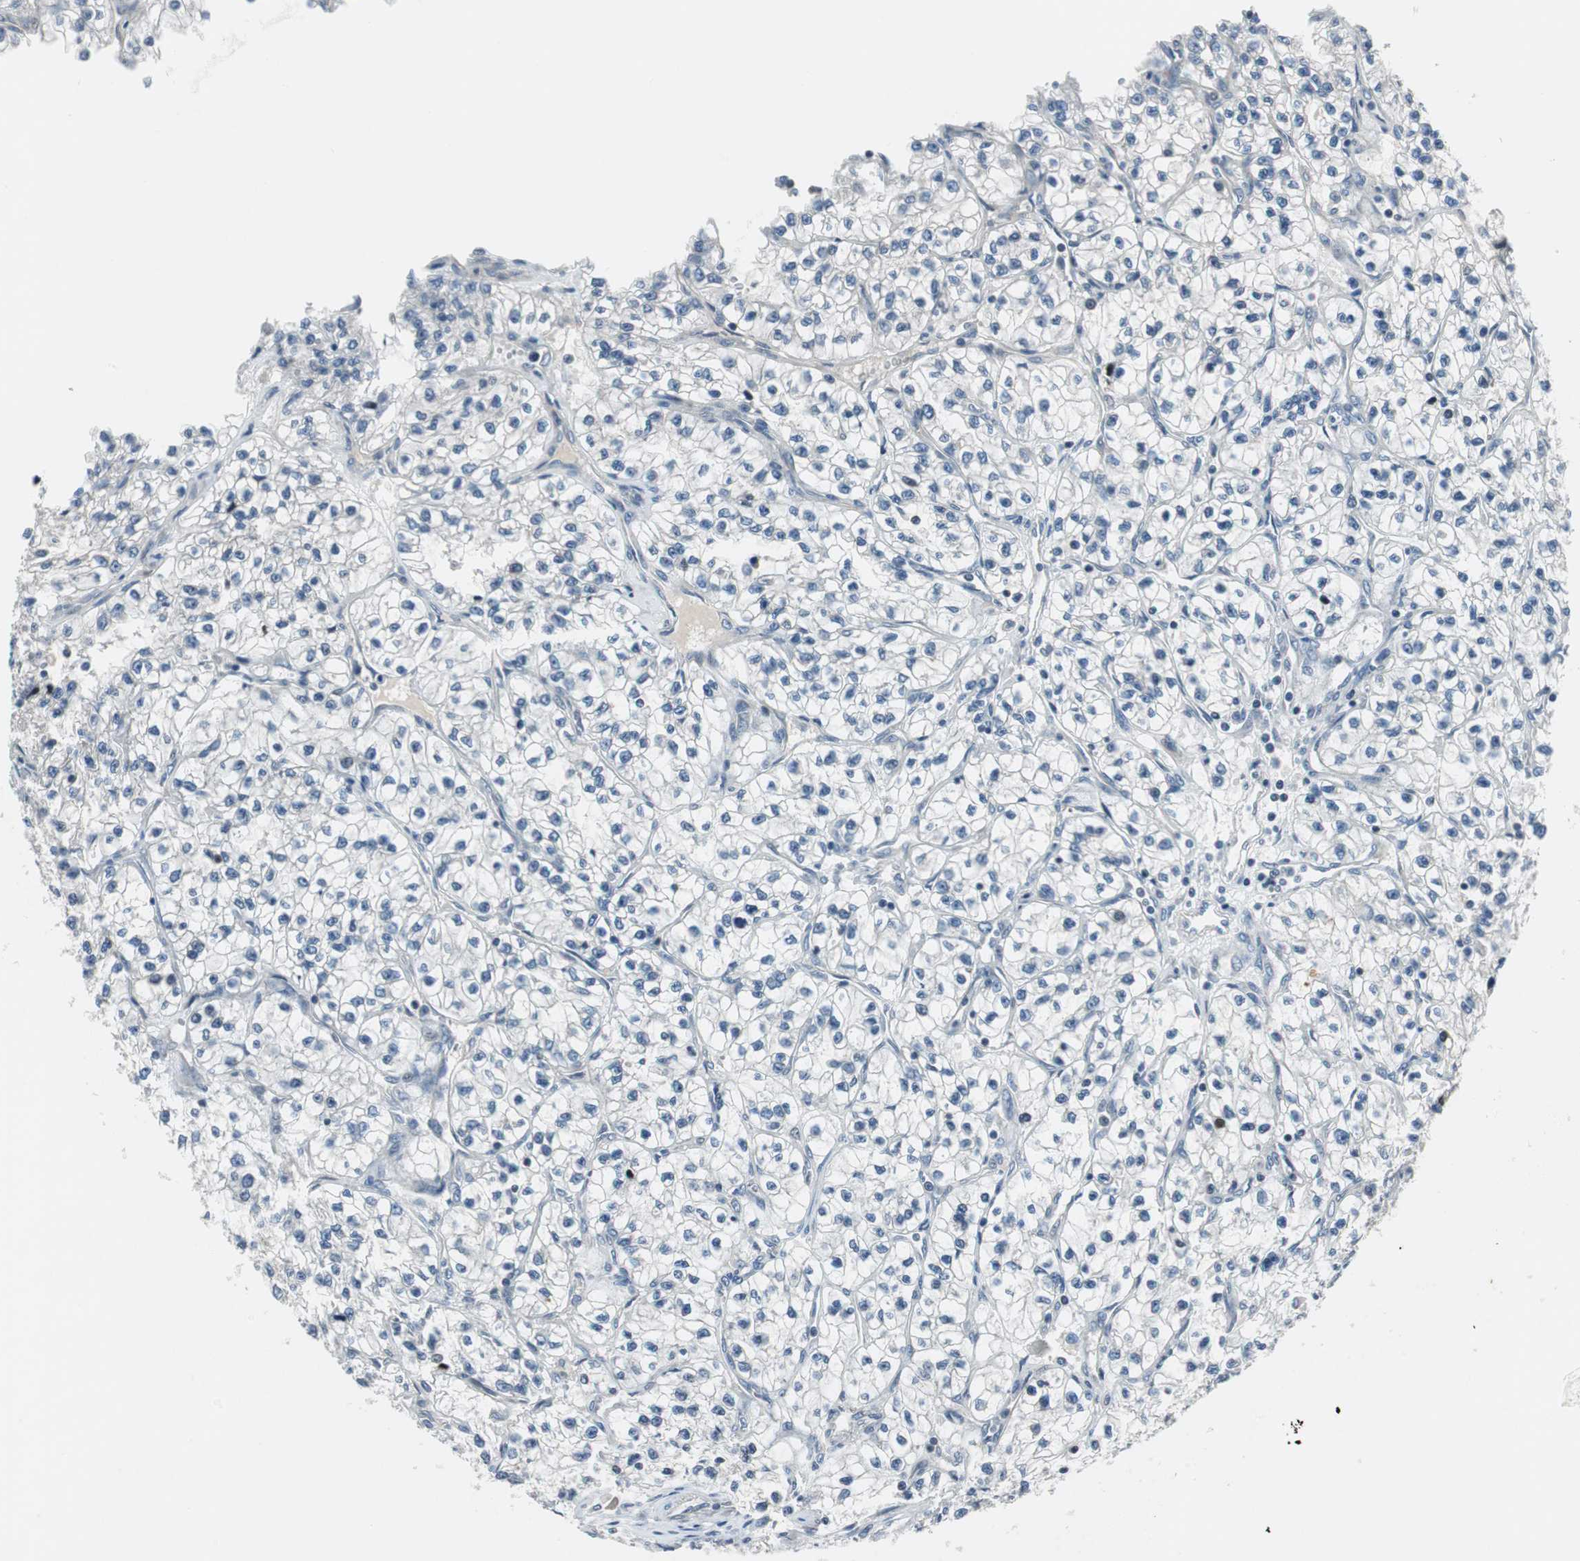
{"staining": {"intensity": "negative", "quantity": "none", "location": "none"}, "tissue": "renal cancer", "cell_type": "Tumor cells", "image_type": "cancer", "snomed": [{"axis": "morphology", "description": "Adenocarcinoma, NOS"}, {"axis": "topography", "description": "Kidney"}], "caption": "Photomicrograph shows no protein staining in tumor cells of renal cancer tissue.", "gene": "AJUBA", "patient": {"sex": "female", "age": 57}}